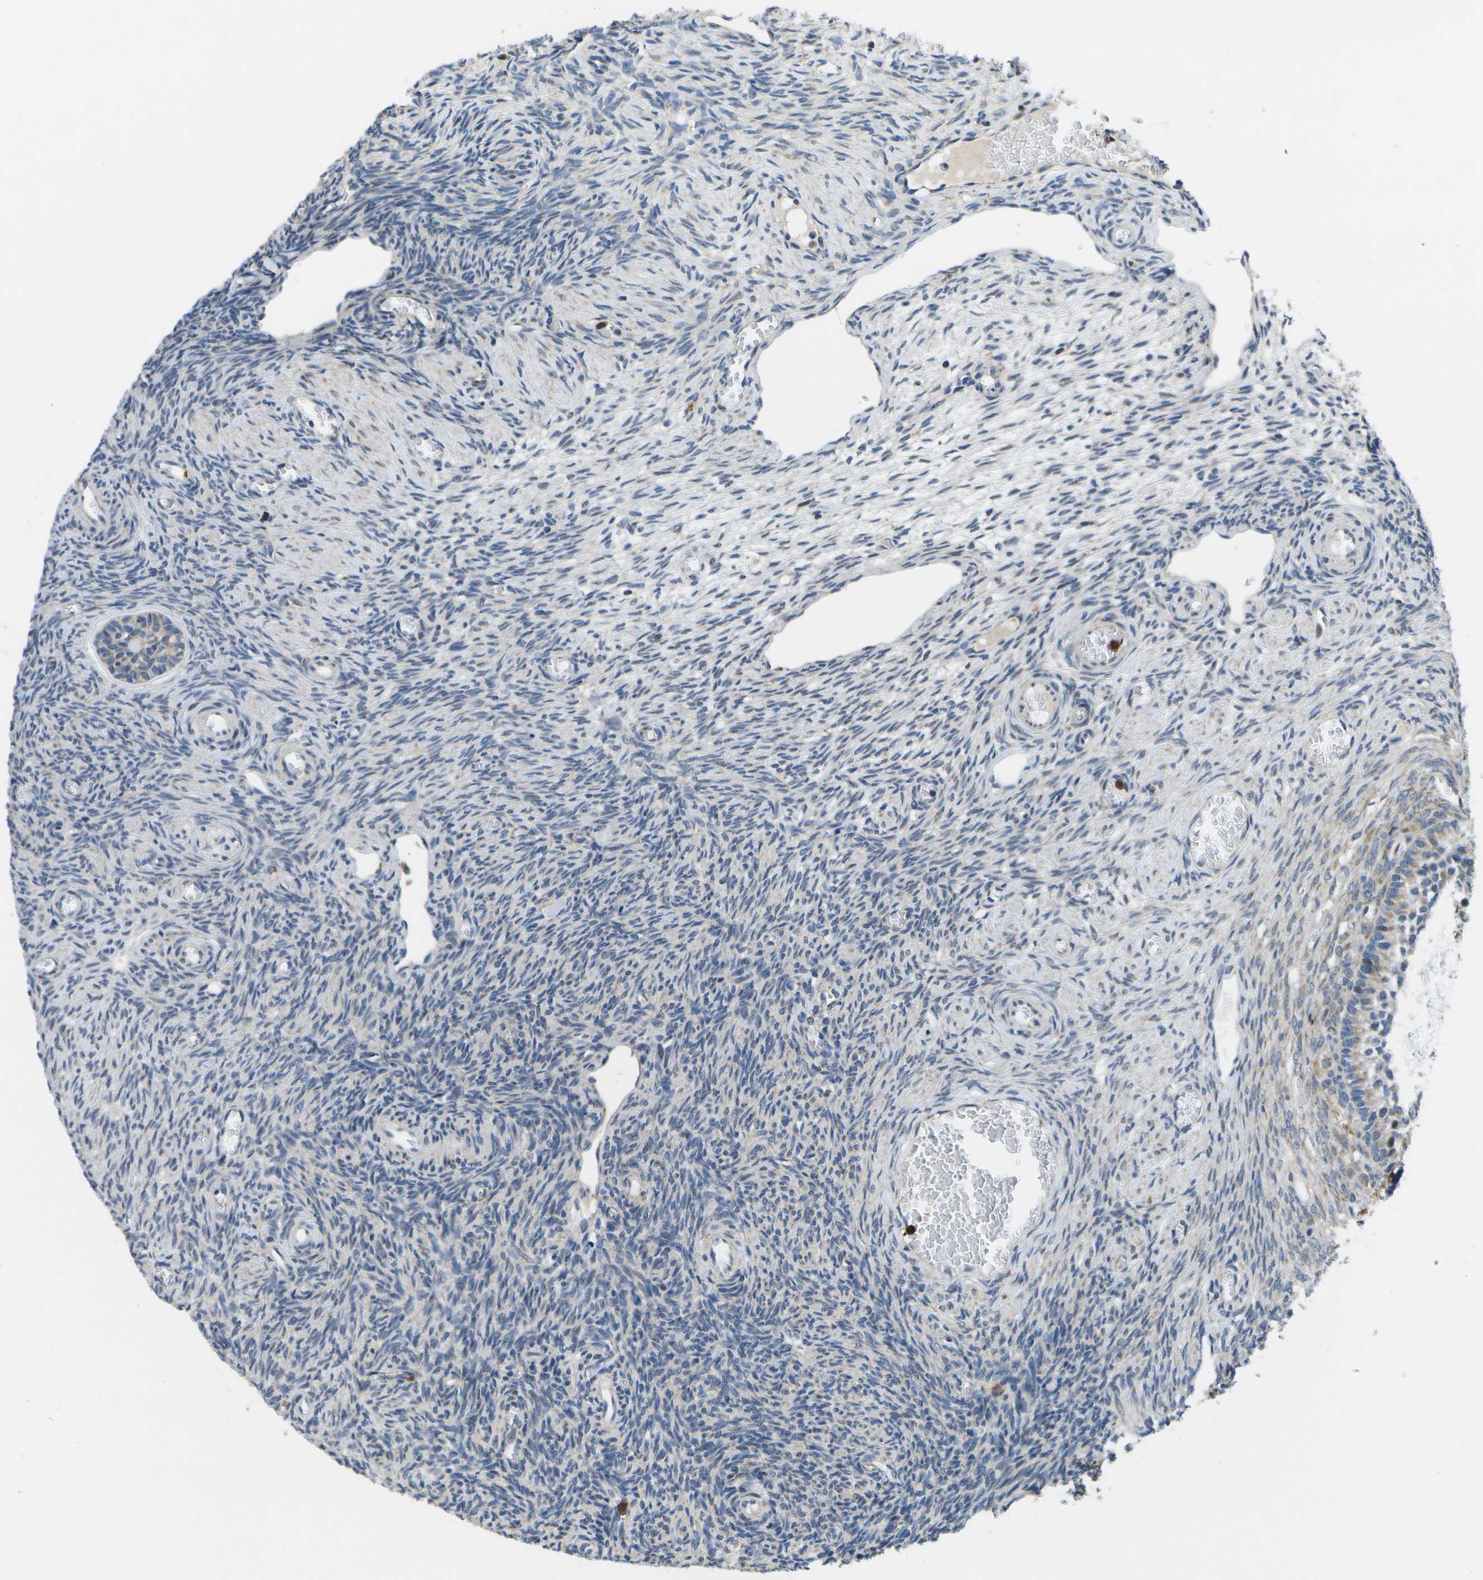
{"staining": {"intensity": "negative", "quantity": "none", "location": "none"}, "tissue": "ovary", "cell_type": "Ovarian stroma cells", "image_type": "normal", "snomed": [{"axis": "morphology", "description": "Normal tissue, NOS"}, {"axis": "topography", "description": "Ovary"}], "caption": "DAB (3,3'-diaminobenzidine) immunohistochemical staining of benign ovary displays no significant expression in ovarian stroma cells. The staining was performed using DAB to visualize the protein expression in brown, while the nuclei were stained in blue with hematoxylin (Magnification: 20x).", "gene": "GALNT15", "patient": {"sex": "female", "age": 27}}